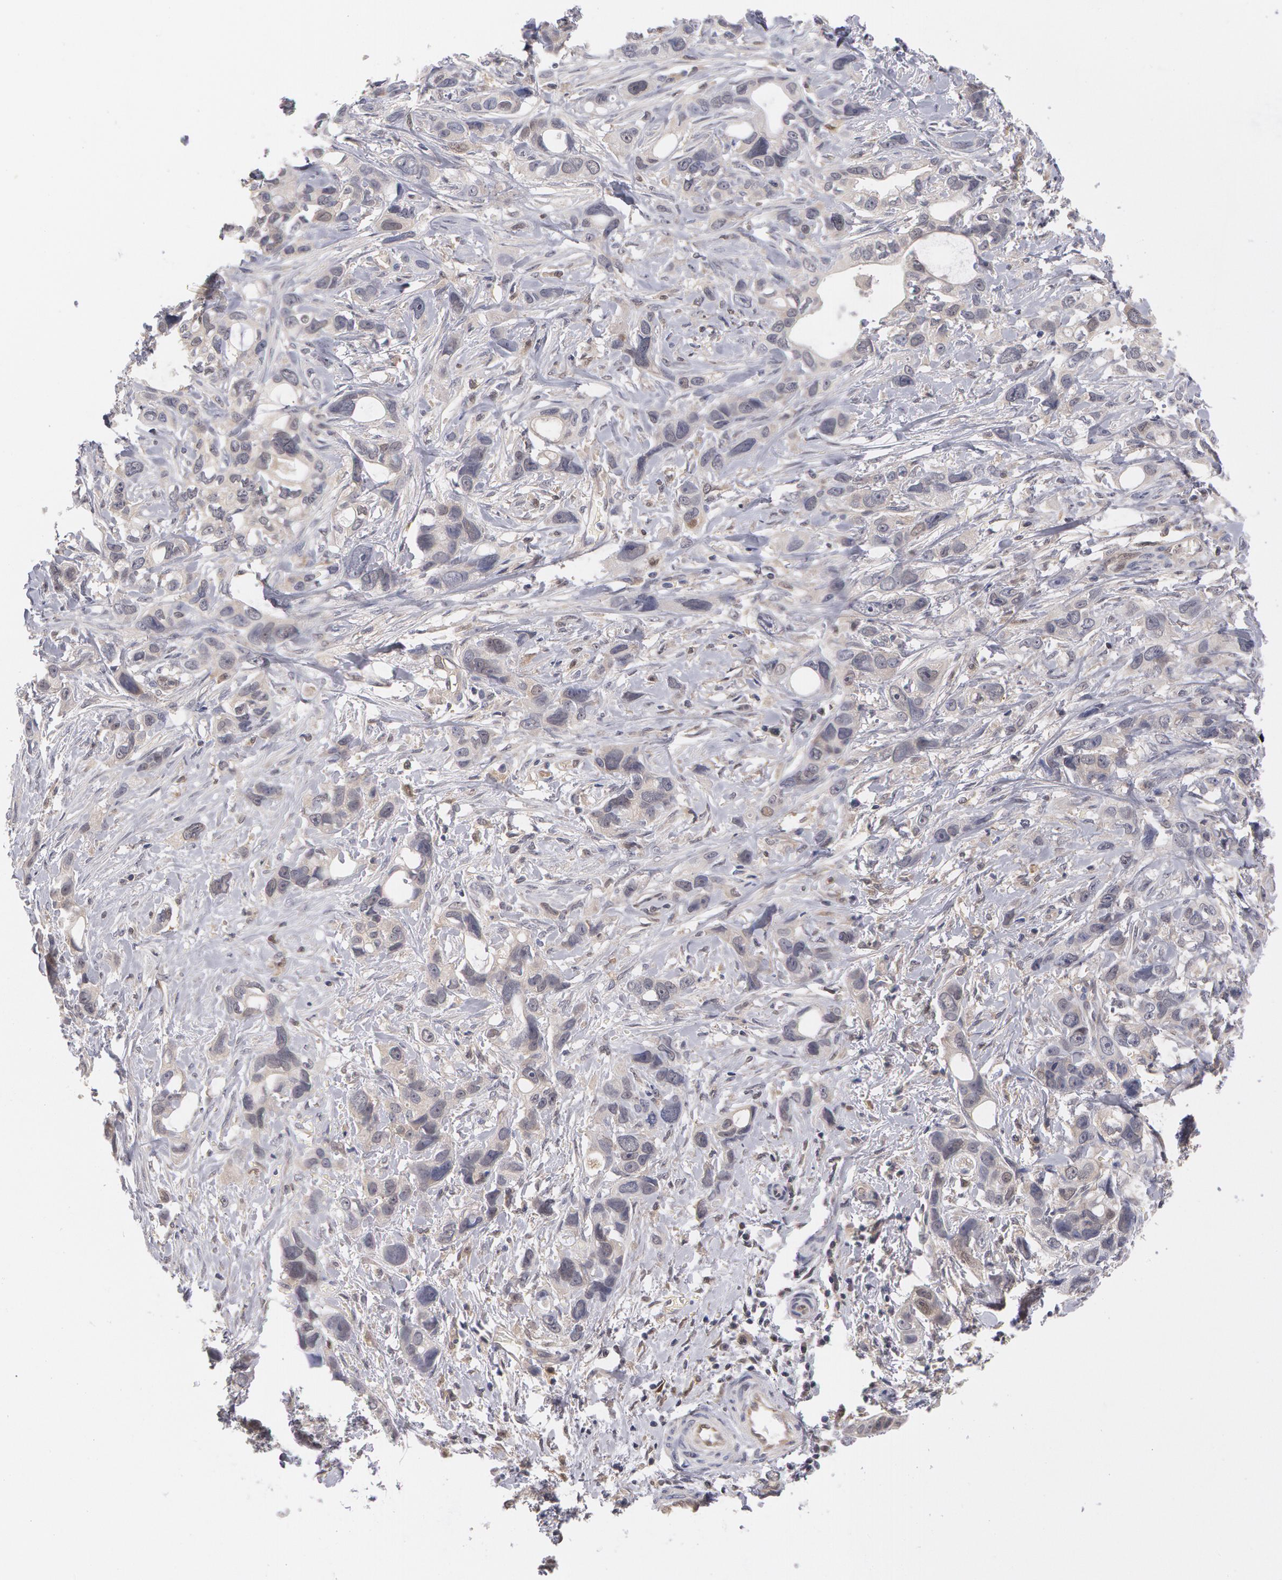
{"staining": {"intensity": "negative", "quantity": "none", "location": "none"}, "tissue": "stomach cancer", "cell_type": "Tumor cells", "image_type": "cancer", "snomed": [{"axis": "morphology", "description": "Adenocarcinoma, NOS"}, {"axis": "topography", "description": "Stomach, upper"}], "caption": "Tumor cells are negative for brown protein staining in stomach adenocarcinoma.", "gene": "TXNRD1", "patient": {"sex": "male", "age": 47}}